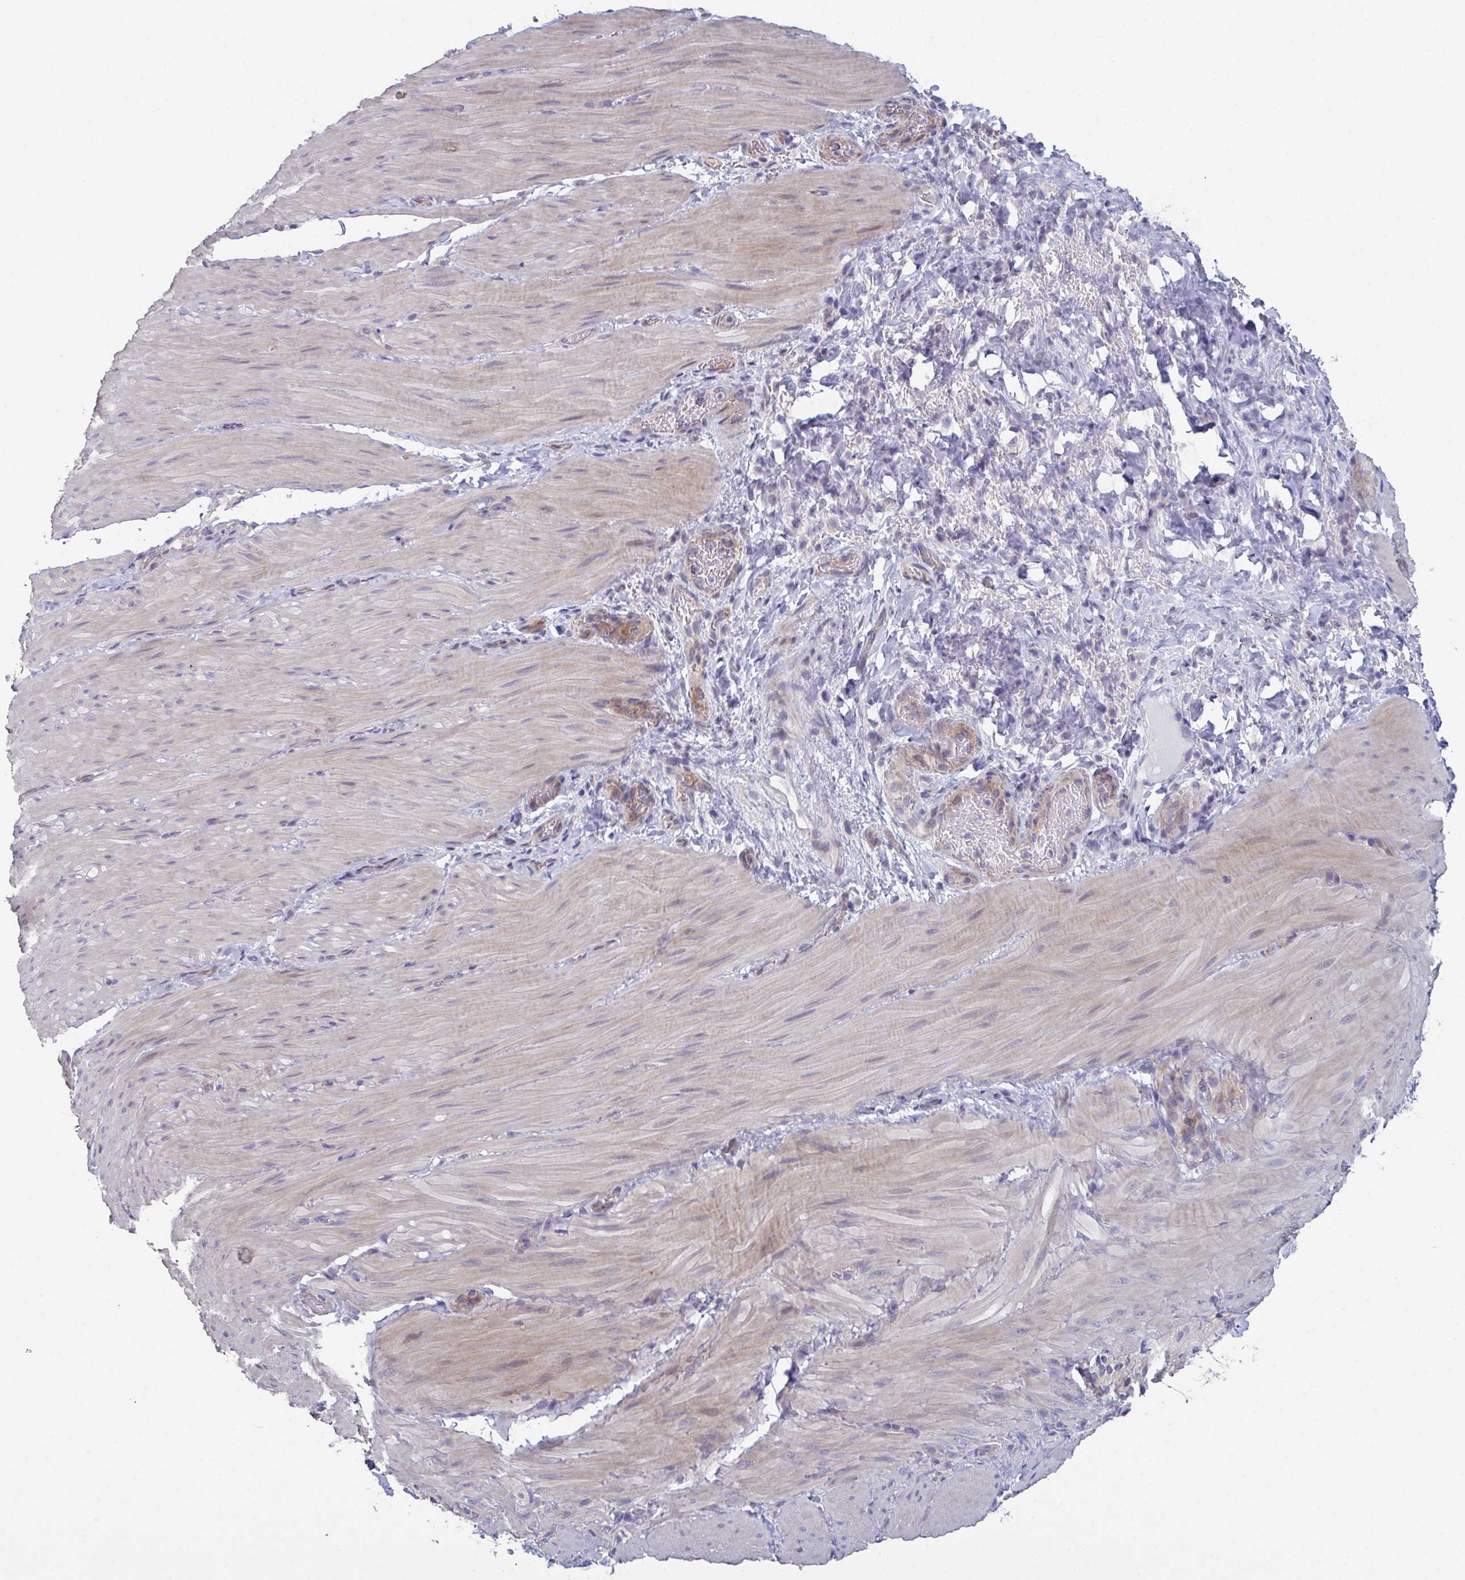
{"staining": {"intensity": "weak", "quantity": "<25%", "location": "cytoplasmic/membranous"}, "tissue": "smooth muscle", "cell_type": "Smooth muscle cells", "image_type": "normal", "snomed": [{"axis": "morphology", "description": "Normal tissue, NOS"}, {"axis": "topography", "description": "Smooth muscle"}, {"axis": "topography", "description": "Colon"}], "caption": "Smooth muscle was stained to show a protein in brown. There is no significant expression in smooth muscle cells.", "gene": "GLDC", "patient": {"sex": "male", "age": 73}}